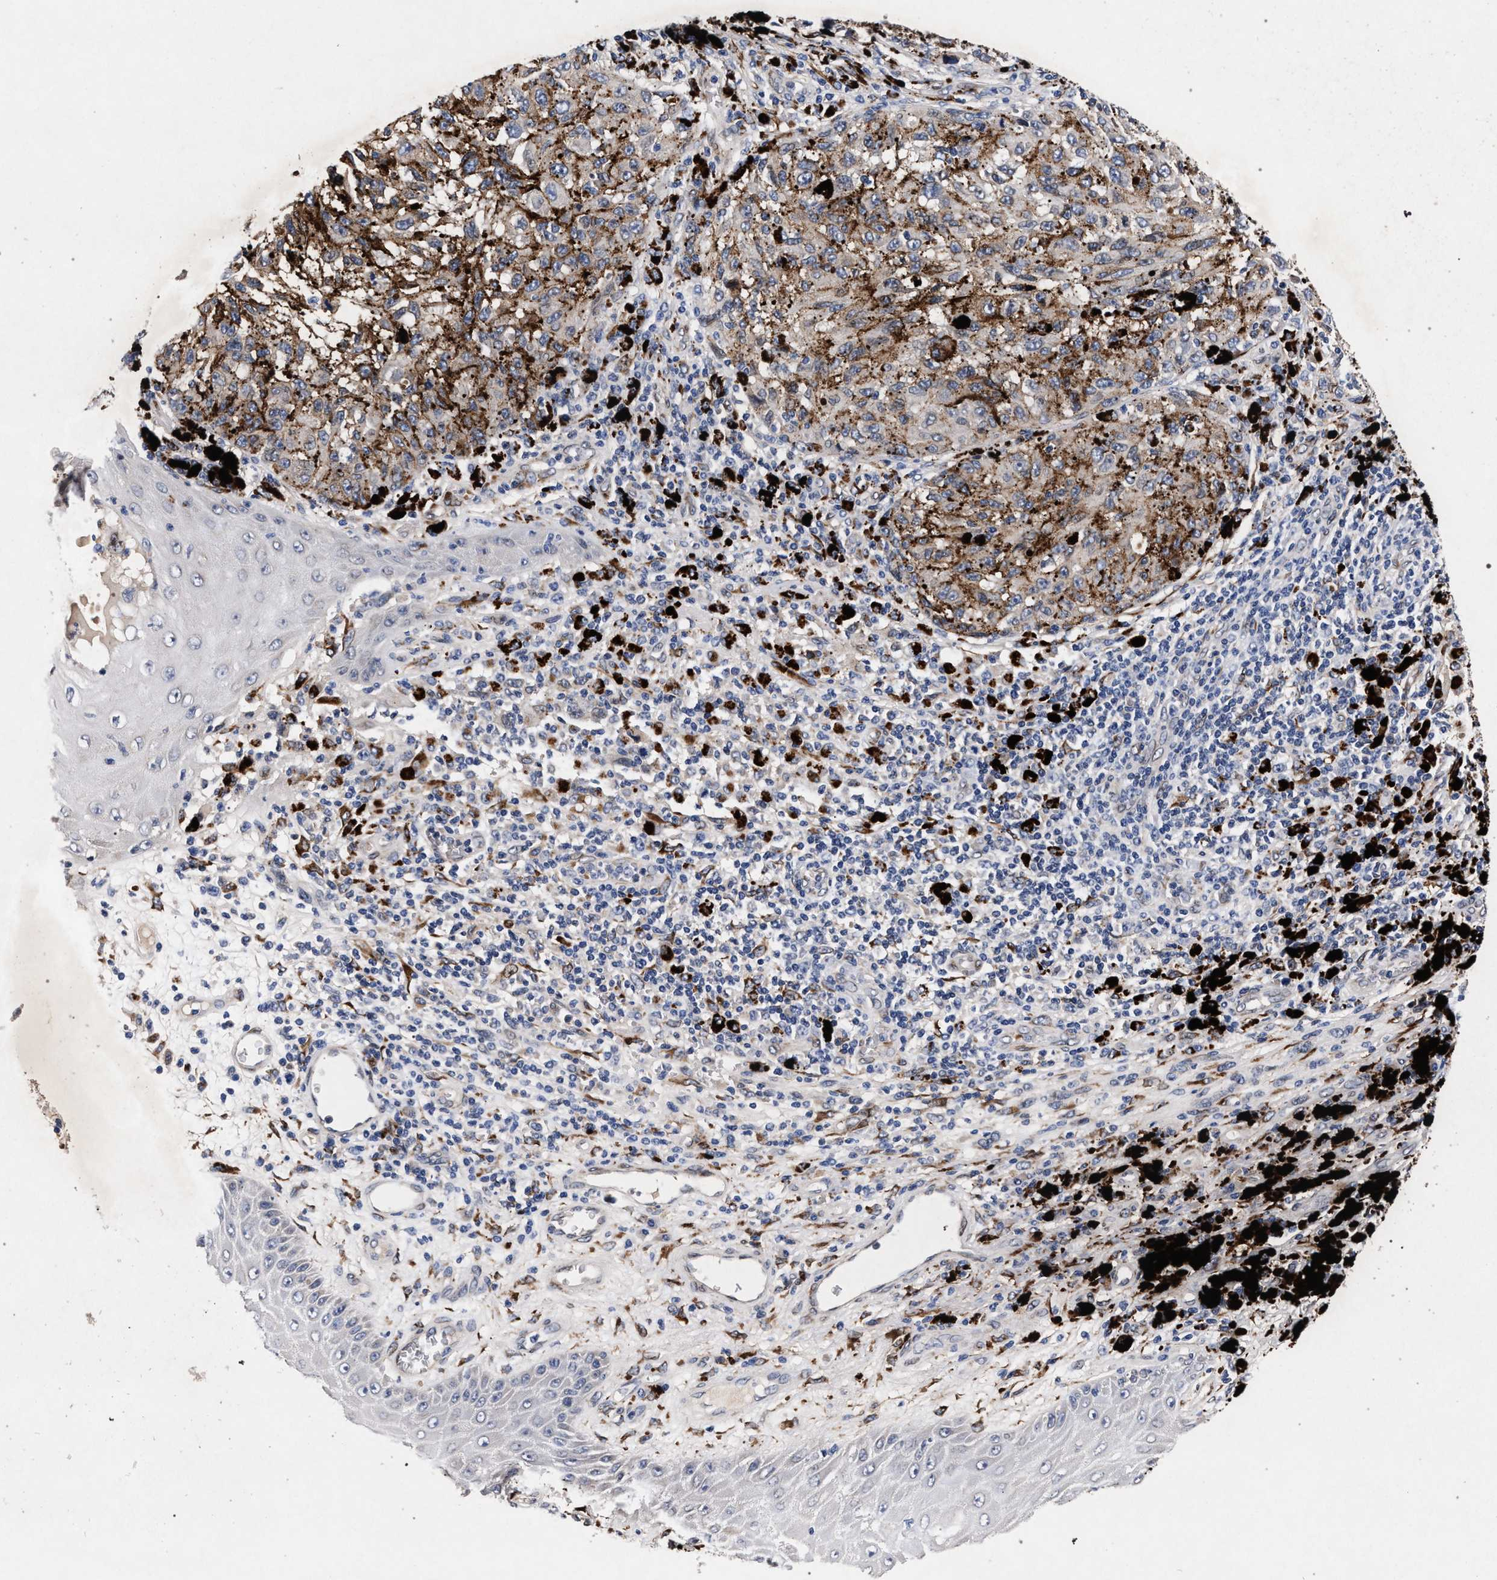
{"staining": {"intensity": "weak", "quantity": ">75%", "location": "cytoplasmic/membranous"}, "tissue": "melanoma", "cell_type": "Tumor cells", "image_type": "cancer", "snomed": [{"axis": "morphology", "description": "Malignant melanoma, NOS"}, {"axis": "topography", "description": "Skin"}], "caption": "Protein analysis of melanoma tissue reveals weak cytoplasmic/membranous expression in about >75% of tumor cells.", "gene": "NEK7", "patient": {"sex": "female", "age": 73}}